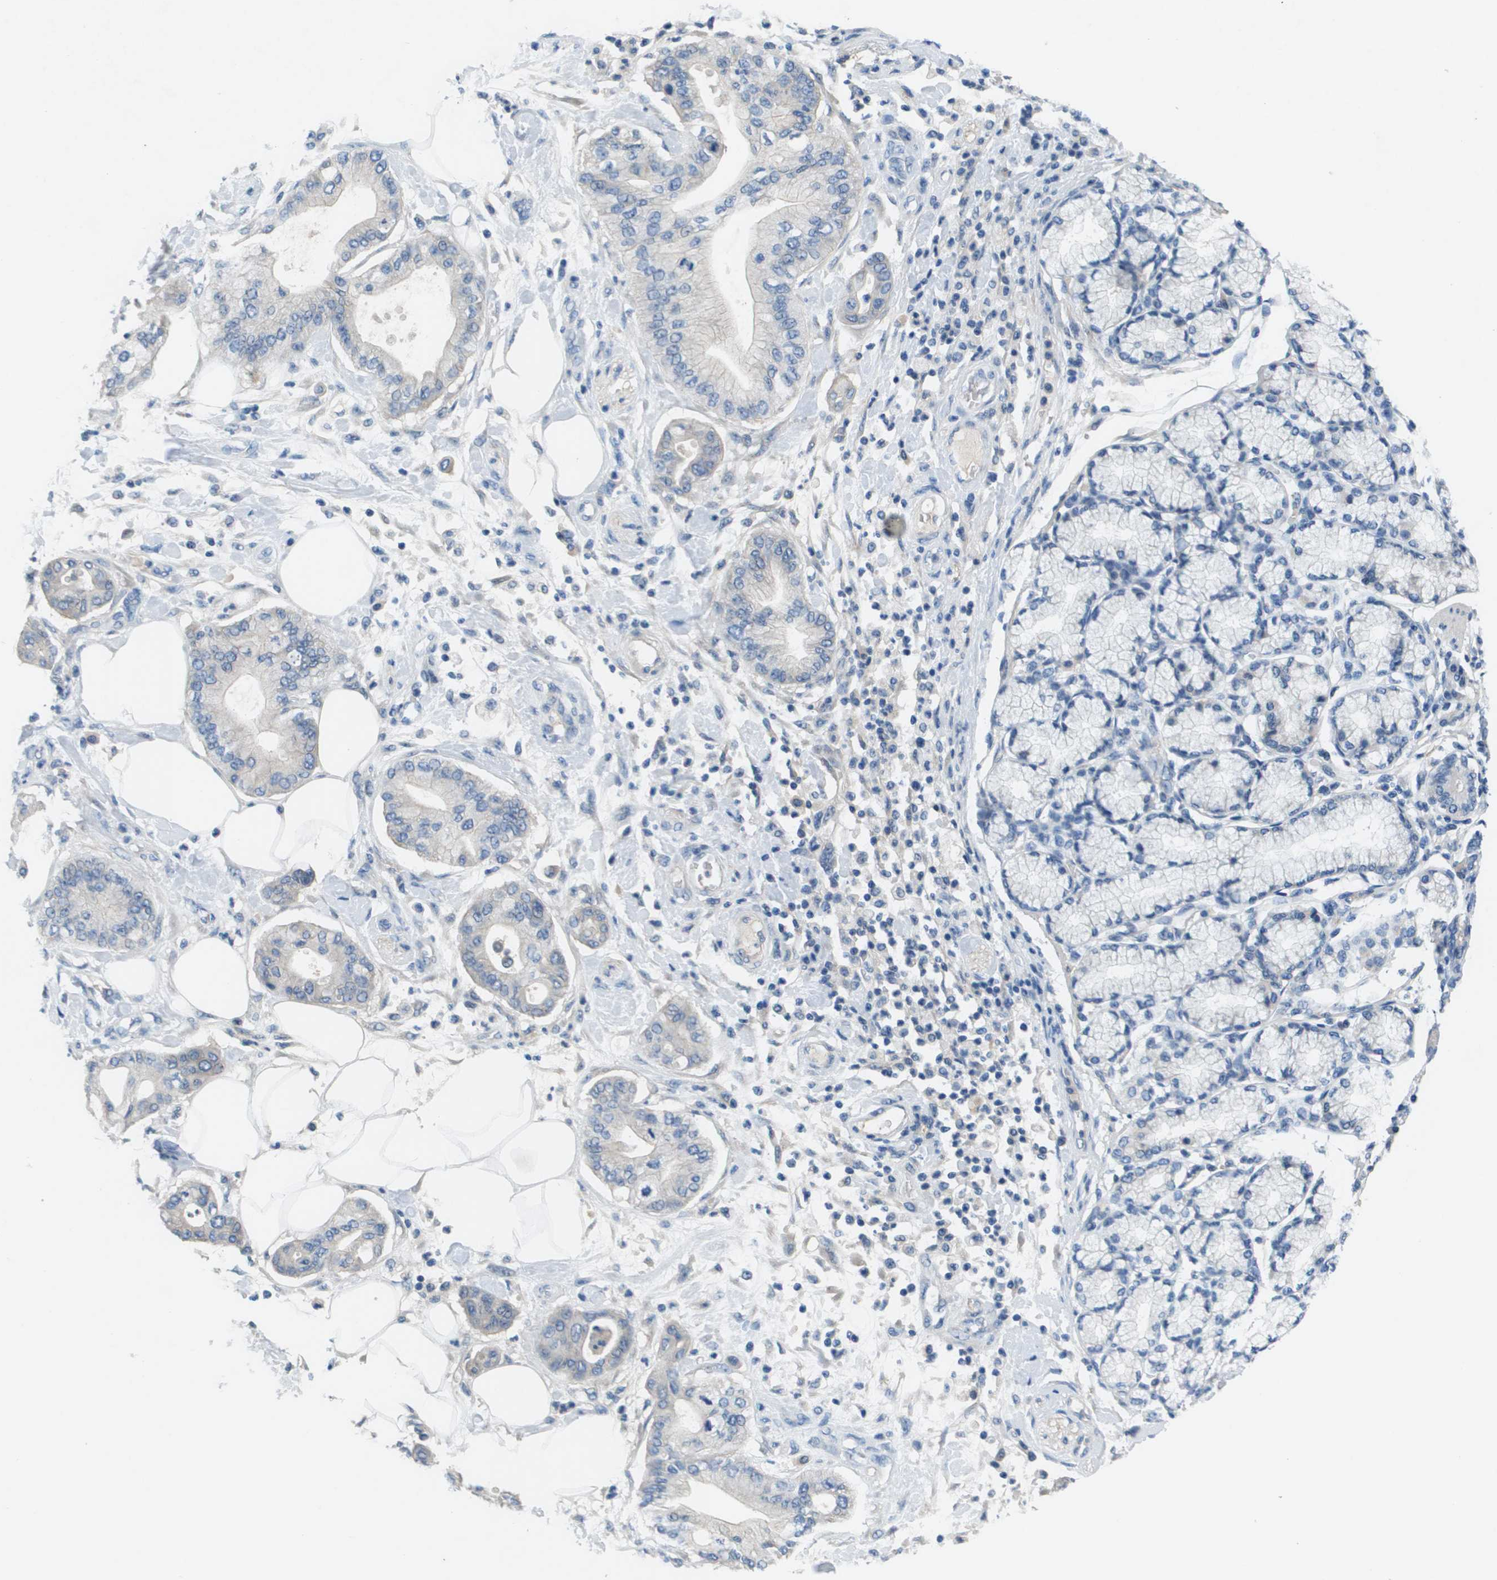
{"staining": {"intensity": "negative", "quantity": "none", "location": "none"}, "tissue": "pancreatic cancer", "cell_type": "Tumor cells", "image_type": "cancer", "snomed": [{"axis": "morphology", "description": "Adenocarcinoma, NOS"}, {"axis": "morphology", "description": "Adenocarcinoma, metastatic, NOS"}, {"axis": "topography", "description": "Lymph node"}, {"axis": "topography", "description": "Pancreas"}, {"axis": "topography", "description": "Duodenum"}], "caption": "Immunohistochemistry (IHC) of pancreatic adenocarcinoma exhibits no expression in tumor cells.", "gene": "NCS1", "patient": {"sex": "female", "age": 64}}